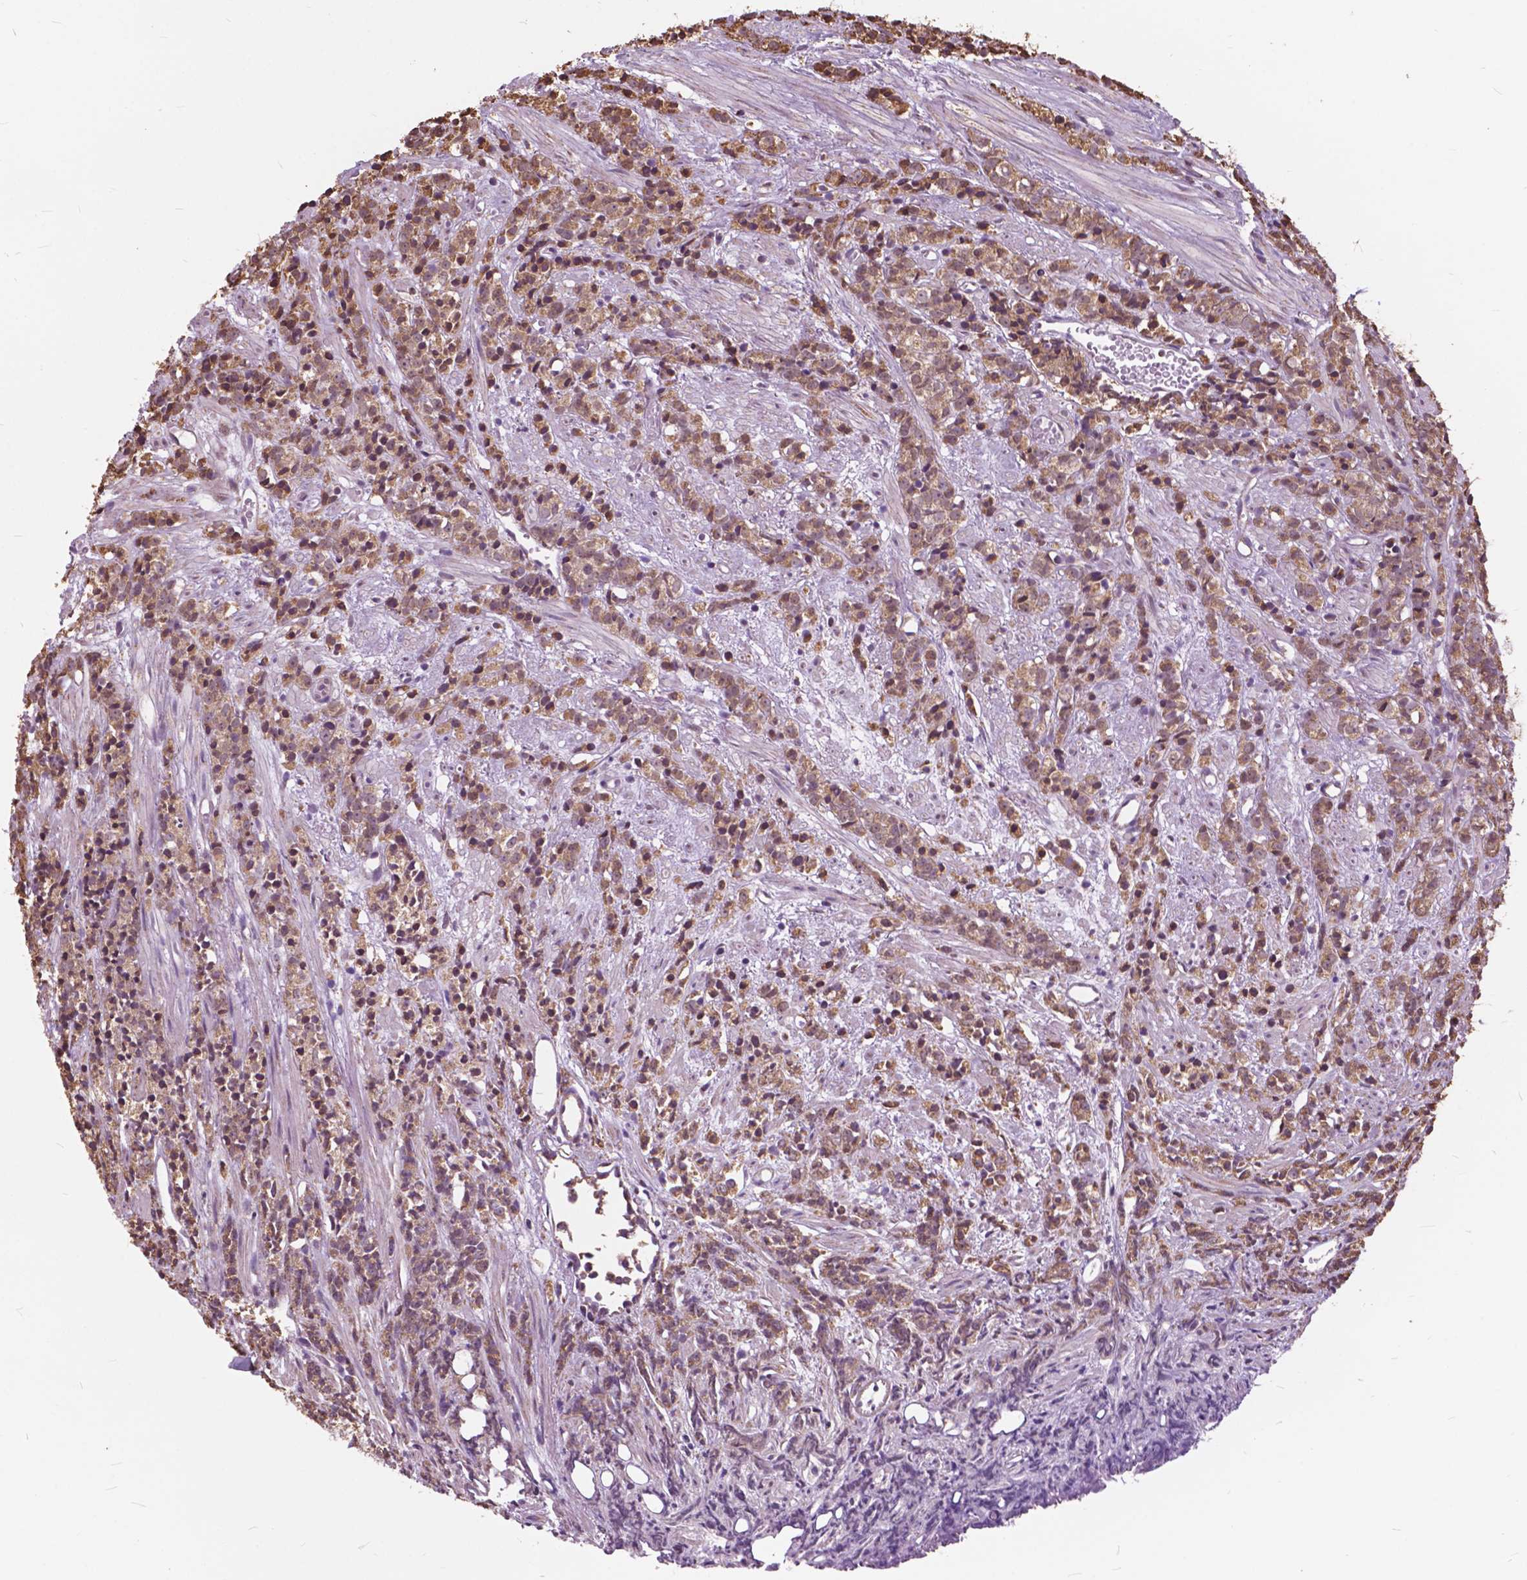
{"staining": {"intensity": "moderate", "quantity": ">75%", "location": "cytoplasmic/membranous,nuclear"}, "tissue": "prostate cancer", "cell_type": "Tumor cells", "image_type": "cancer", "snomed": [{"axis": "morphology", "description": "Adenocarcinoma, High grade"}, {"axis": "topography", "description": "Prostate"}], "caption": "Prostate cancer stained with a brown dye displays moderate cytoplasmic/membranous and nuclear positive expression in about >75% of tumor cells.", "gene": "SCOC", "patient": {"sex": "male", "age": 81}}